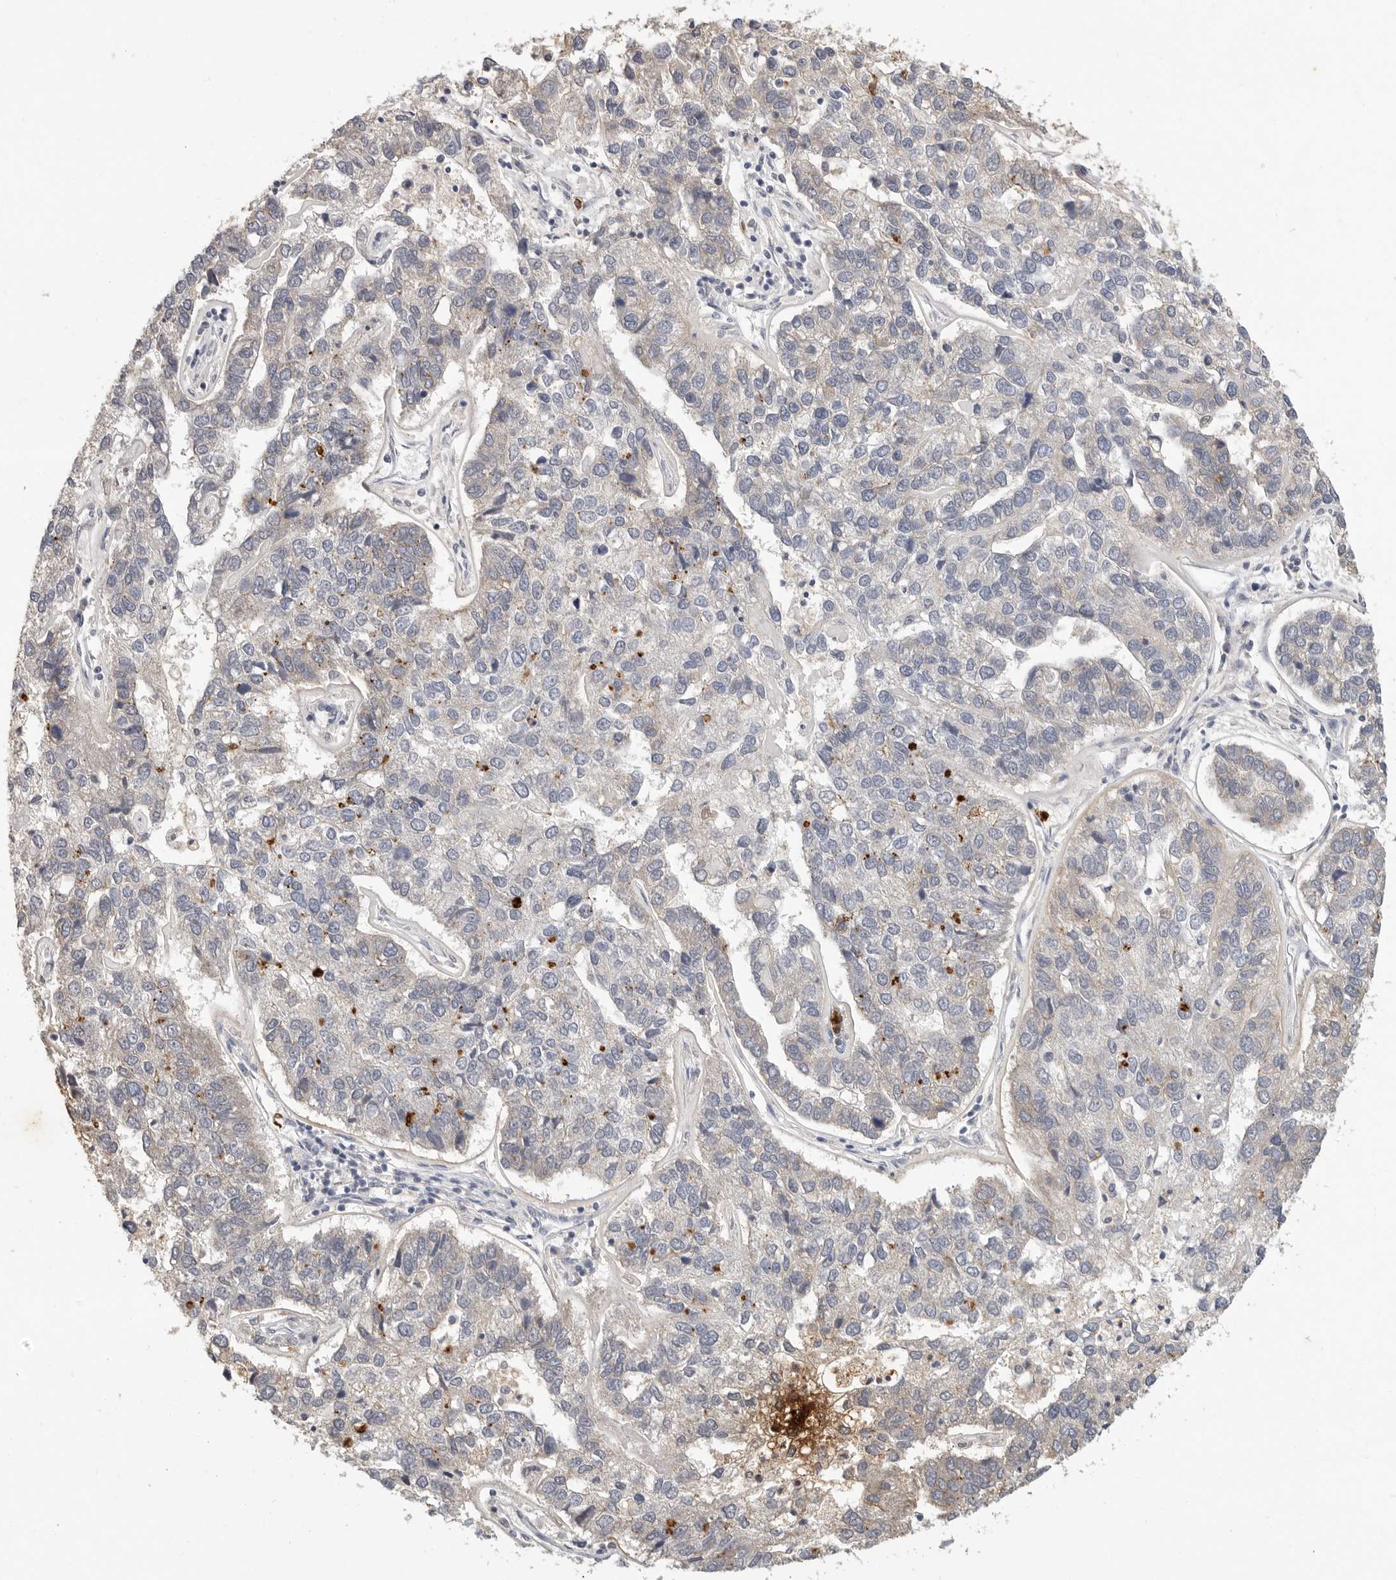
{"staining": {"intensity": "negative", "quantity": "none", "location": "none"}, "tissue": "pancreatic cancer", "cell_type": "Tumor cells", "image_type": "cancer", "snomed": [{"axis": "morphology", "description": "Adenocarcinoma, NOS"}, {"axis": "topography", "description": "Pancreas"}], "caption": "DAB (3,3'-diaminobenzidine) immunohistochemical staining of human pancreatic cancer shows no significant positivity in tumor cells.", "gene": "LTBR", "patient": {"sex": "female", "age": 61}}